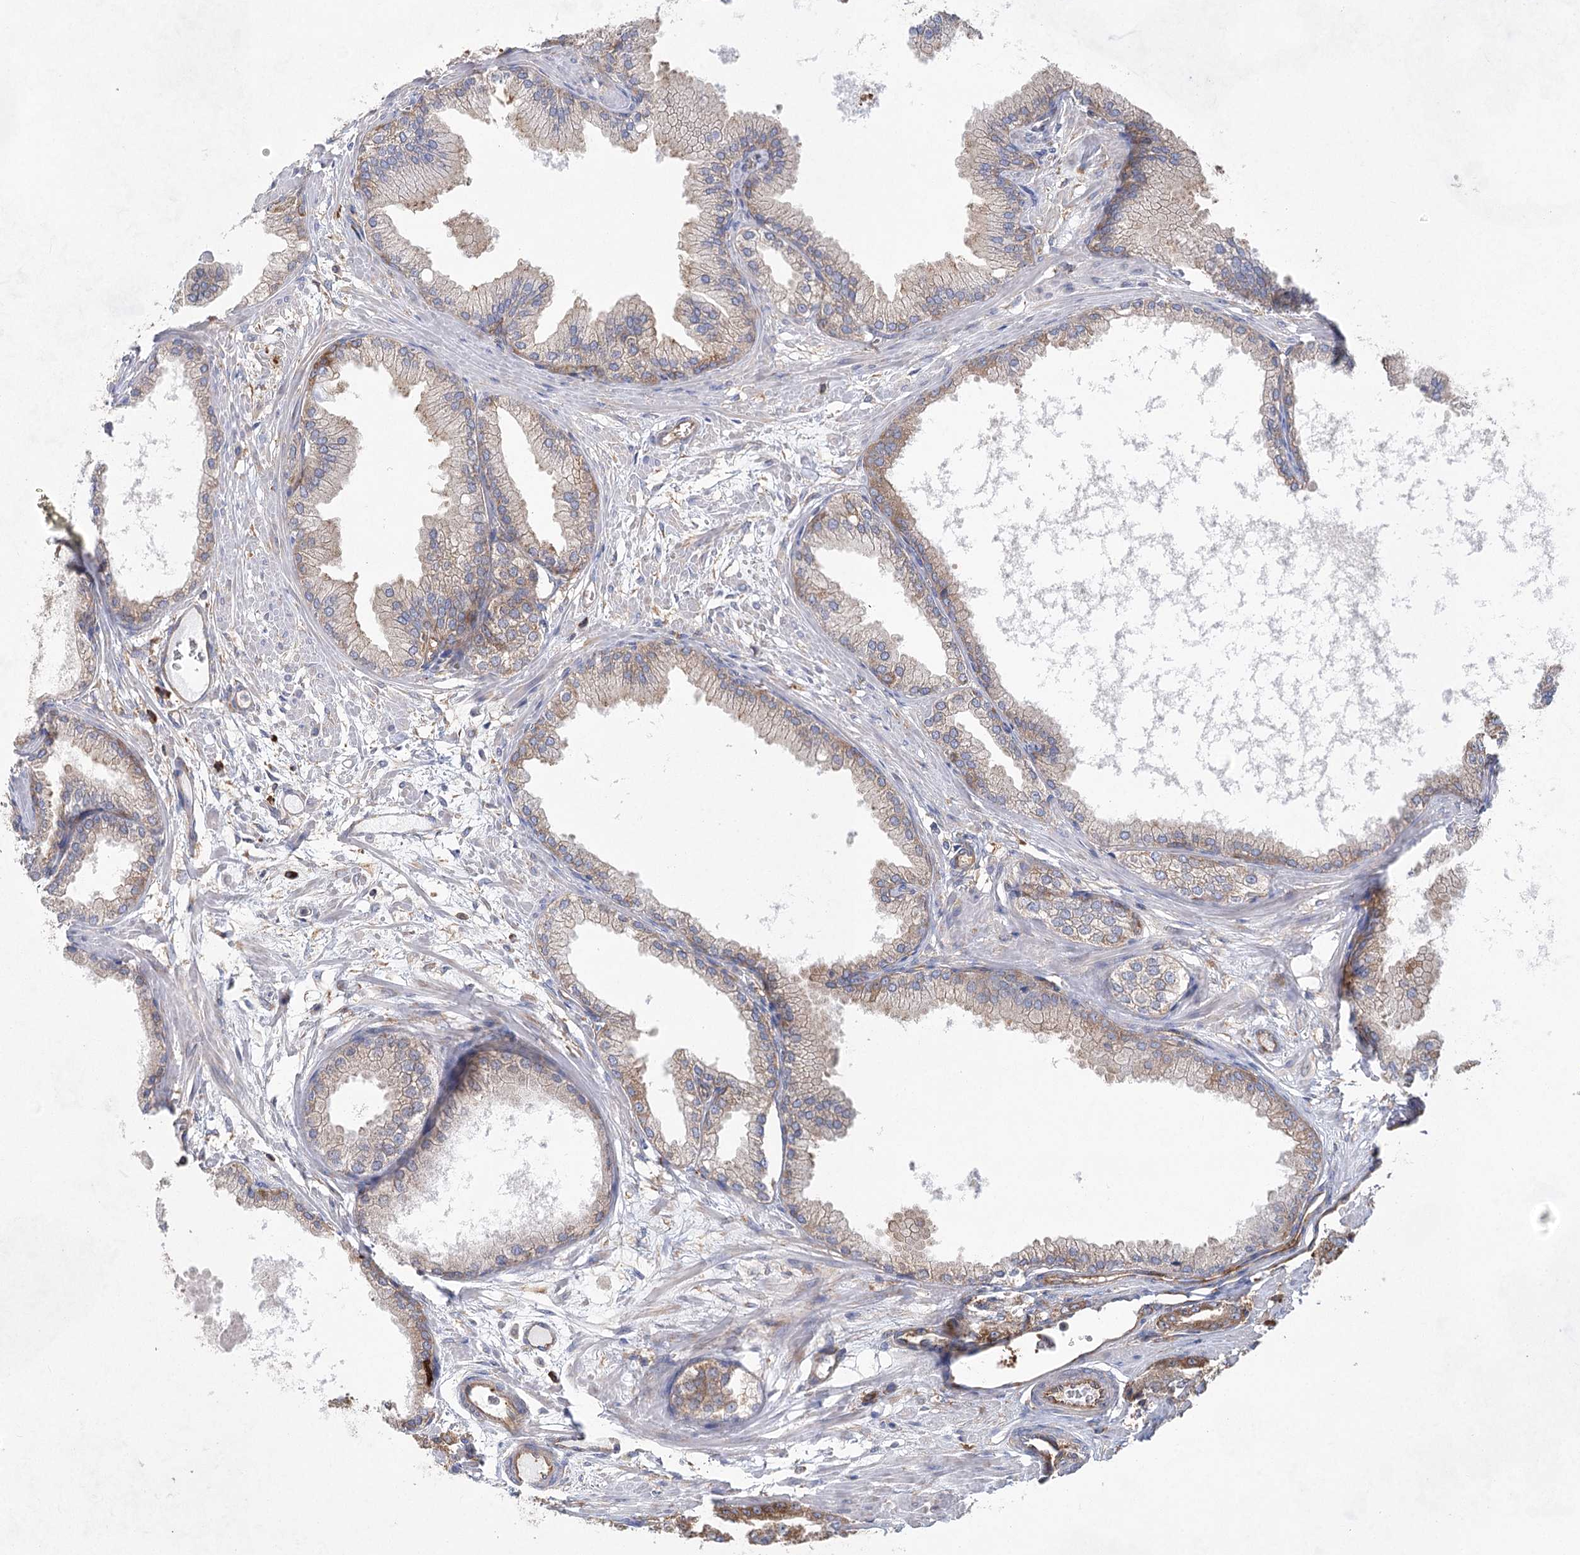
{"staining": {"intensity": "moderate", "quantity": "25%-75%", "location": "cytoplasmic/membranous"}, "tissue": "prostate cancer", "cell_type": "Tumor cells", "image_type": "cancer", "snomed": [{"axis": "morphology", "description": "Adenocarcinoma, Low grade"}, {"axis": "topography", "description": "Prostate"}], "caption": "Adenocarcinoma (low-grade) (prostate) stained with a brown dye displays moderate cytoplasmic/membranous positive positivity in about 25%-75% of tumor cells.", "gene": "EIF3A", "patient": {"sex": "male", "age": 63}}